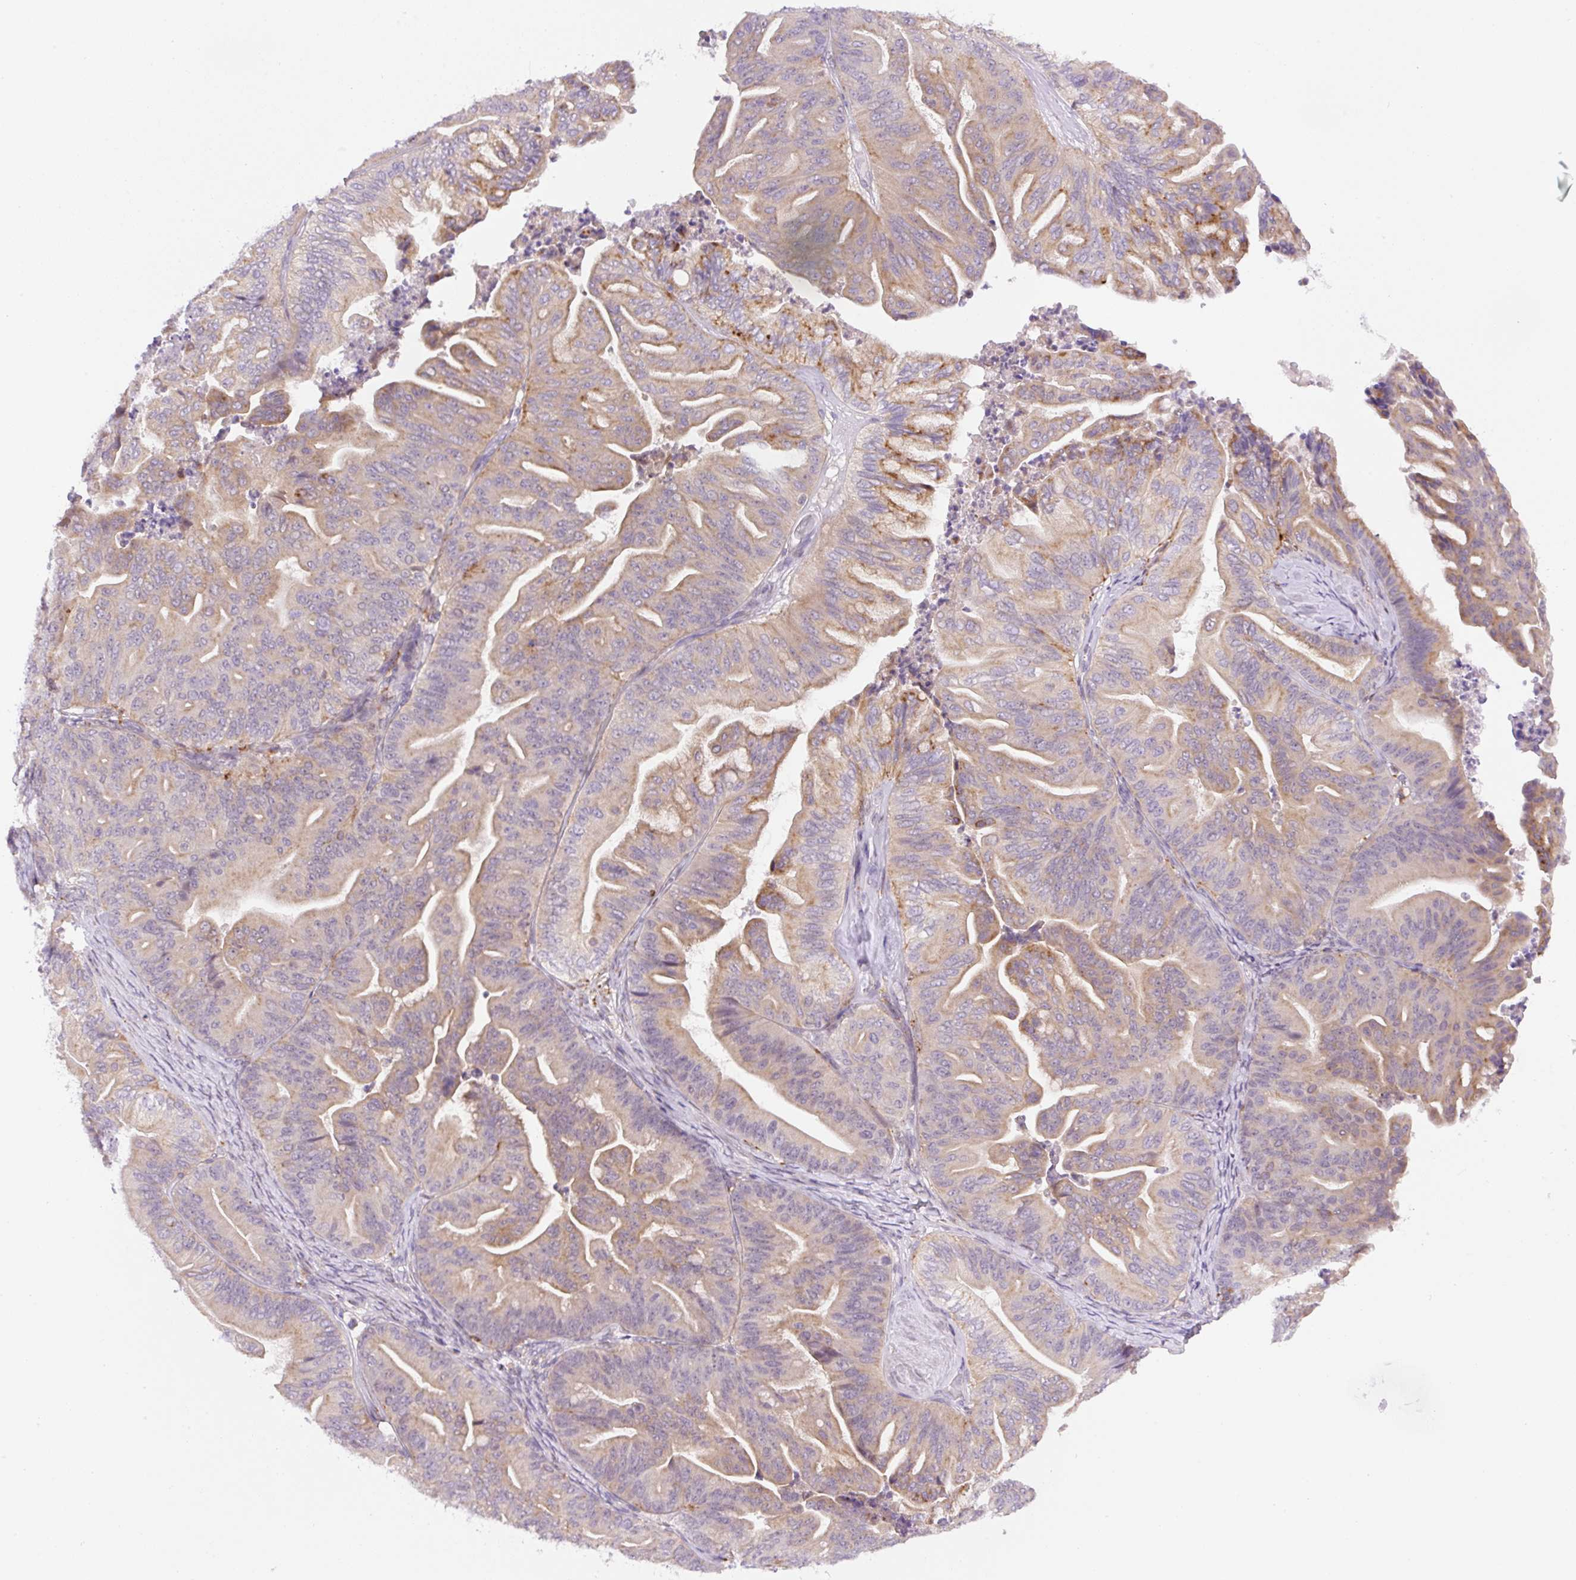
{"staining": {"intensity": "moderate", "quantity": ">75%", "location": "cytoplasmic/membranous"}, "tissue": "ovarian cancer", "cell_type": "Tumor cells", "image_type": "cancer", "snomed": [{"axis": "morphology", "description": "Cystadenocarcinoma, mucinous, NOS"}, {"axis": "topography", "description": "Ovary"}], "caption": "A medium amount of moderate cytoplasmic/membranous staining is identified in approximately >75% of tumor cells in mucinous cystadenocarcinoma (ovarian) tissue. (DAB IHC with brightfield microscopy, high magnification).", "gene": "CEBPZOS", "patient": {"sex": "female", "age": 67}}